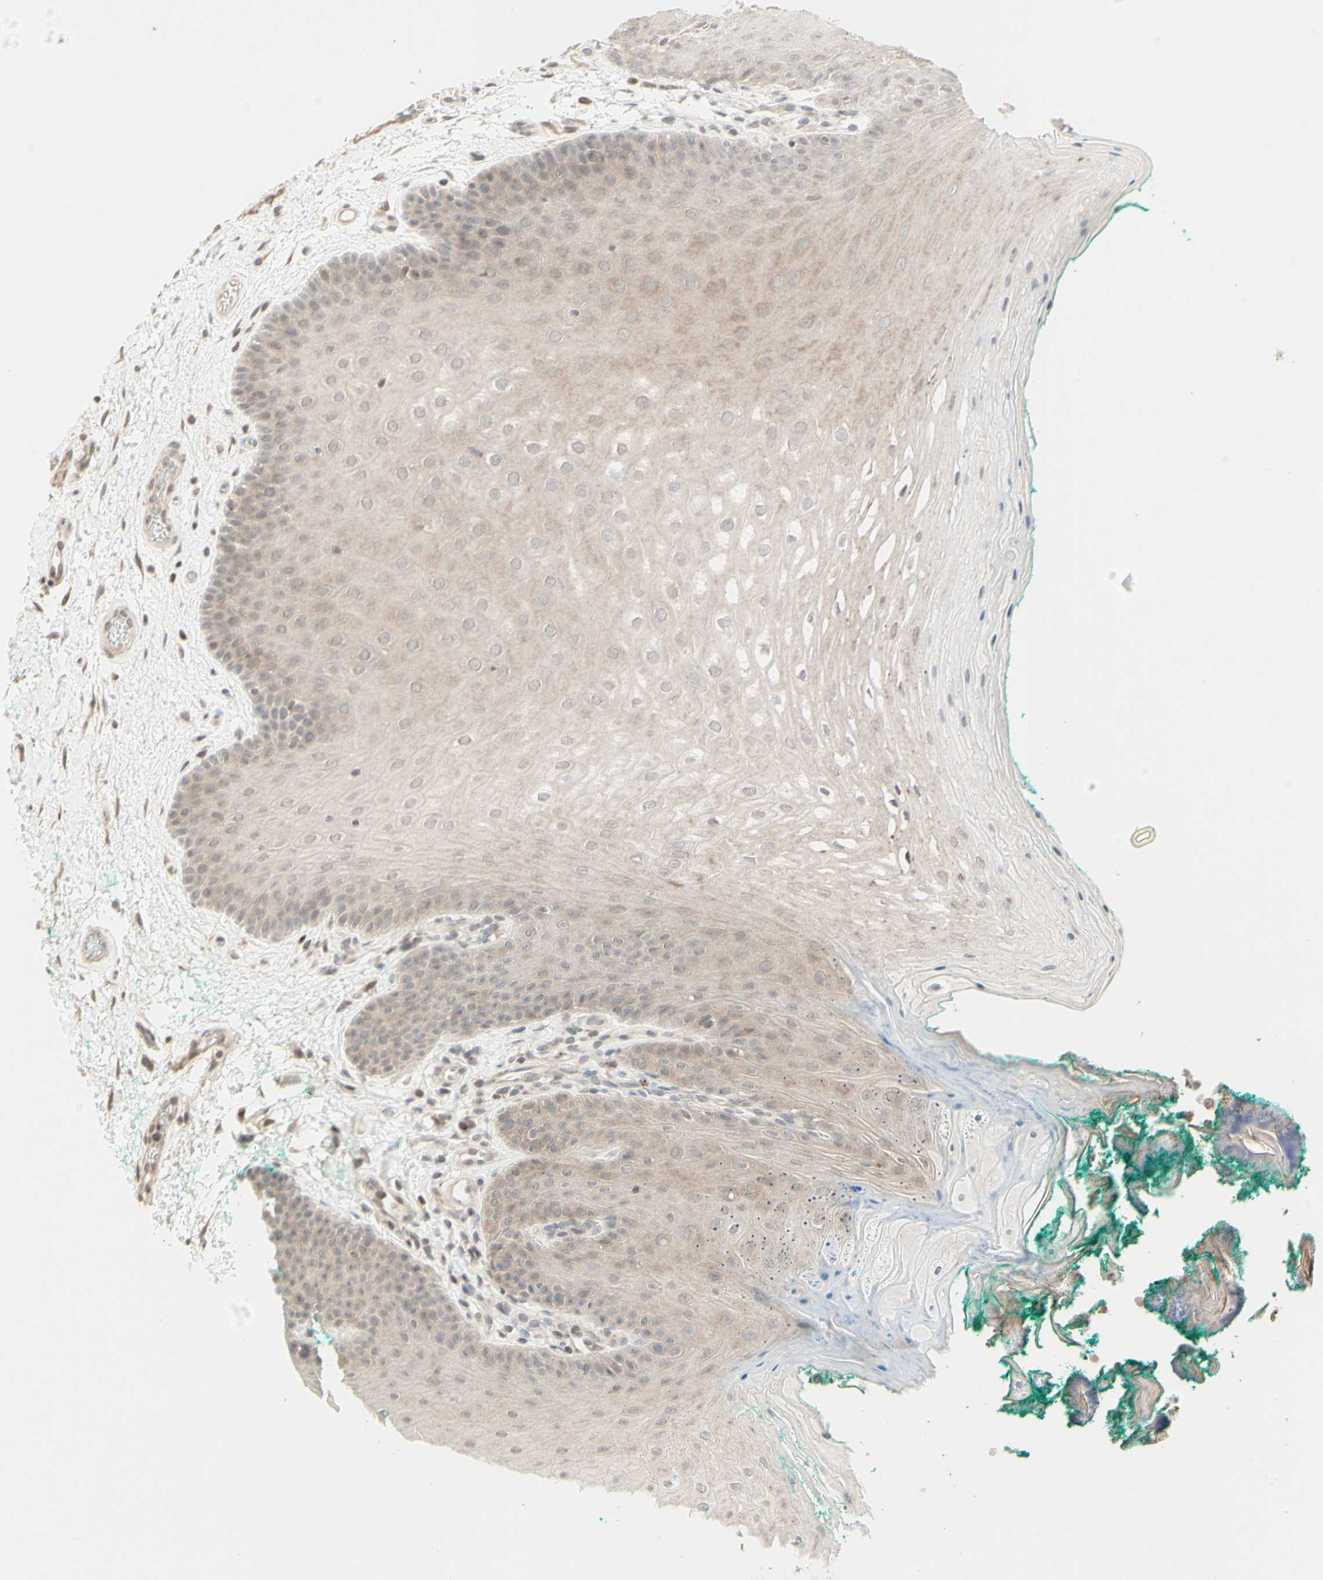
{"staining": {"intensity": "weak", "quantity": ">75%", "location": "cytoplasmic/membranous"}, "tissue": "oral mucosa", "cell_type": "Squamous epithelial cells", "image_type": "normal", "snomed": [{"axis": "morphology", "description": "Normal tissue, NOS"}, {"axis": "topography", "description": "Skeletal muscle"}, {"axis": "topography", "description": "Oral tissue"}], "caption": "Weak cytoplasmic/membranous expression for a protein is appreciated in approximately >75% of squamous epithelial cells of benign oral mucosa using immunohistochemistry (IHC).", "gene": "ZW10", "patient": {"sex": "male", "age": 58}}